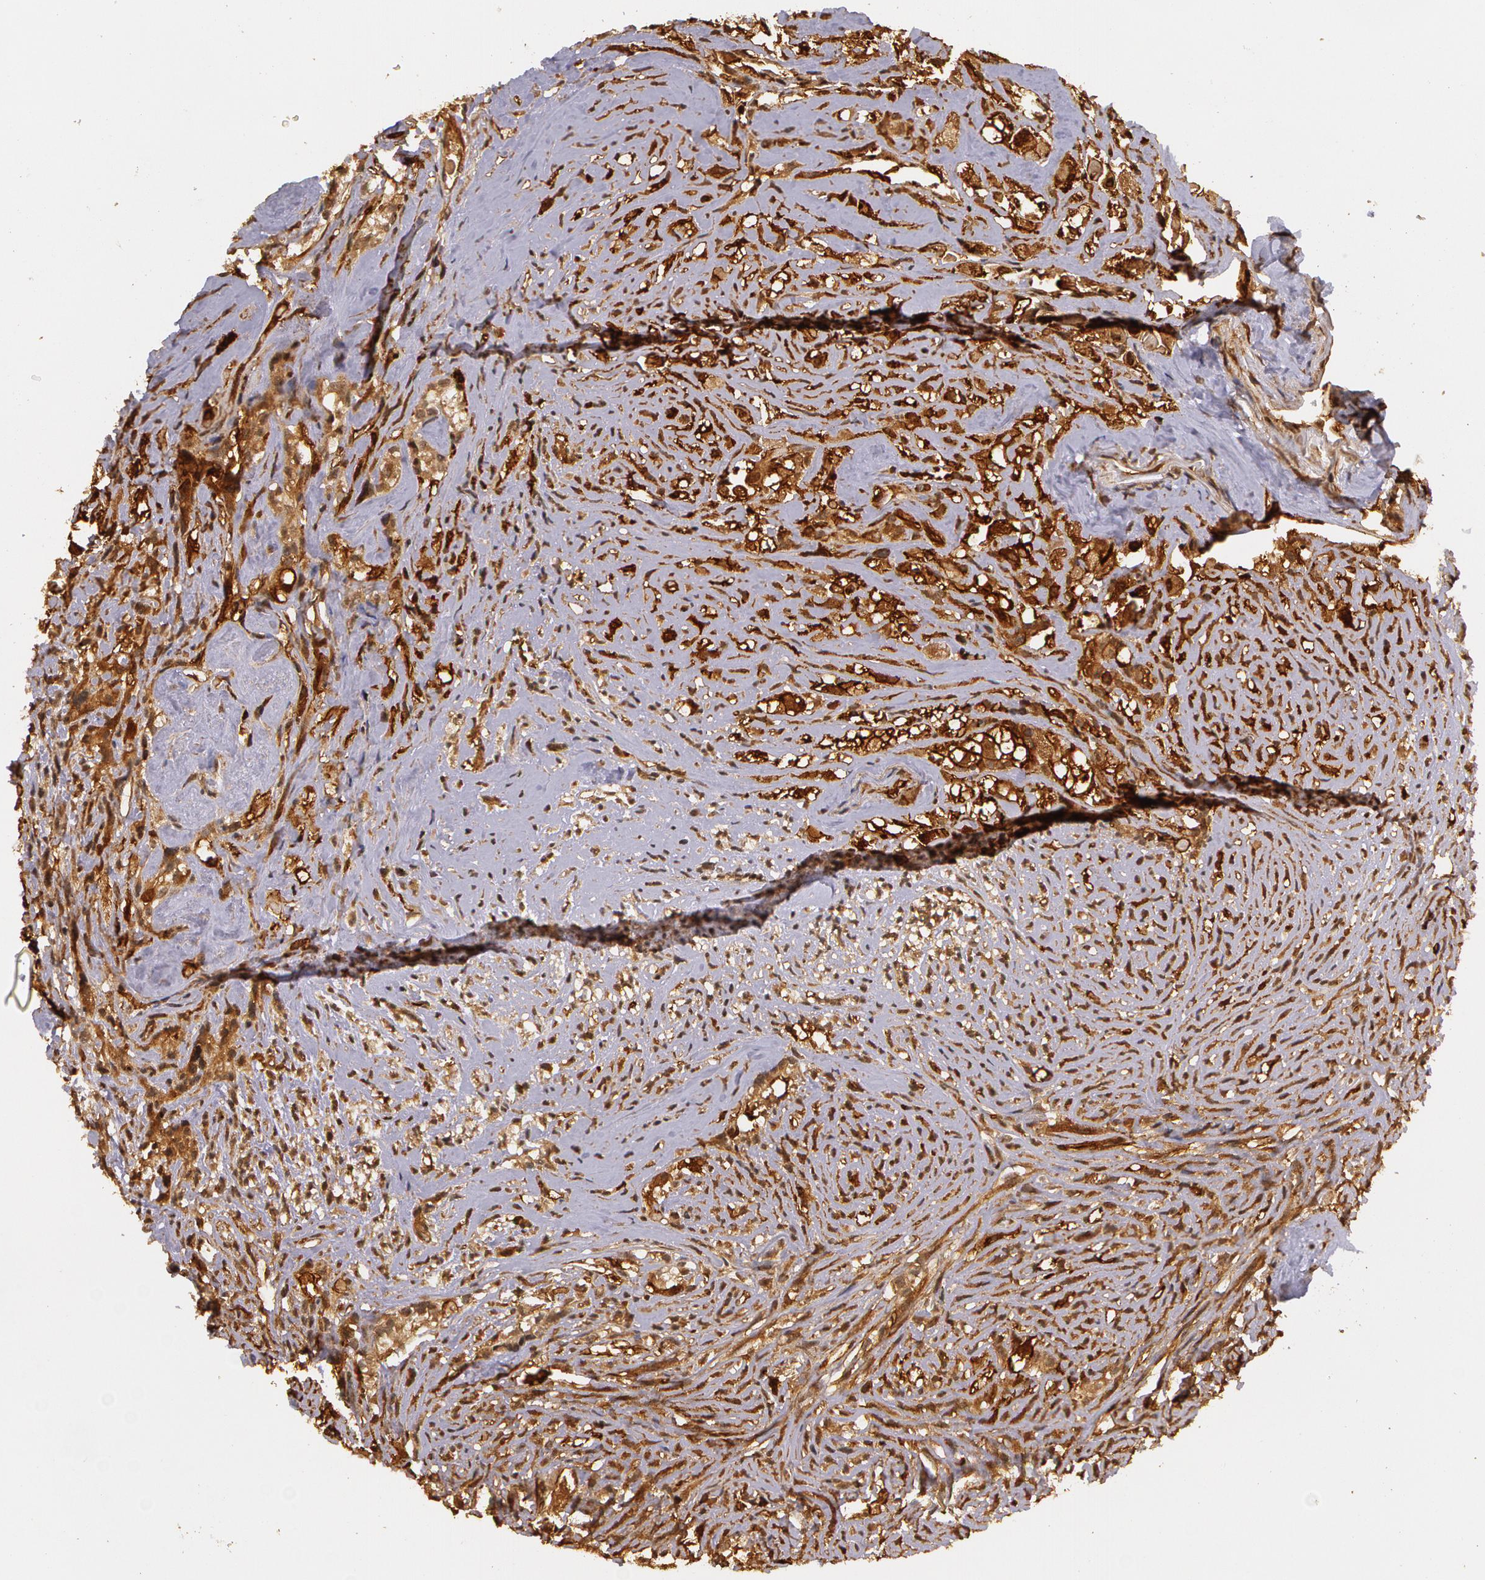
{"staining": {"intensity": "strong", "quantity": ">75%", "location": "cytoplasmic/membranous"}, "tissue": "glioma", "cell_type": "Tumor cells", "image_type": "cancer", "snomed": [{"axis": "morphology", "description": "Glioma, malignant, High grade"}, {"axis": "topography", "description": "Brain"}], "caption": "High-magnification brightfield microscopy of malignant glioma (high-grade) stained with DAB (brown) and counterstained with hematoxylin (blue). tumor cells exhibit strong cytoplasmic/membranous expression is present in approximately>75% of cells.", "gene": "ASCC2", "patient": {"sex": "male", "age": 48}}